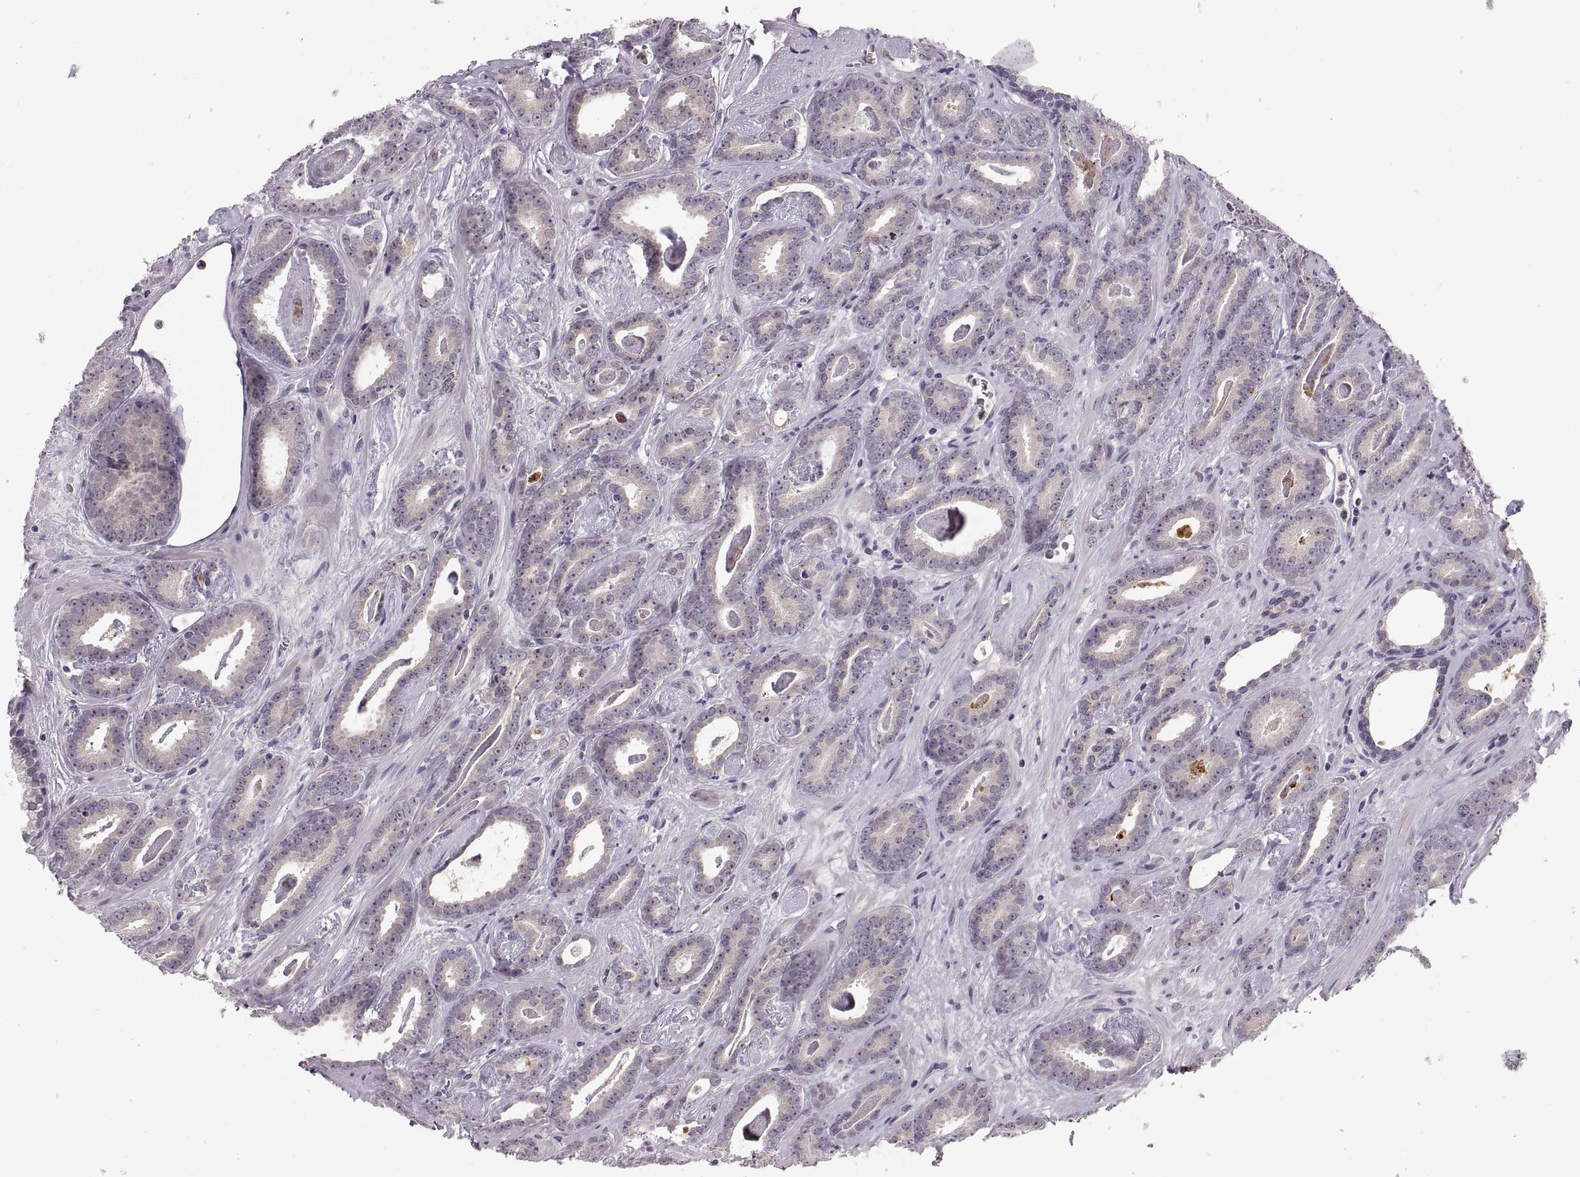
{"staining": {"intensity": "negative", "quantity": "none", "location": "none"}, "tissue": "prostate cancer", "cell_type": "Tumor cells", "image_type": "cancer", "snomed": [{"axis": "morphology", "description": "Adenocarcinoma, Medium grade"}, {"axis": "topography", "description": "Prostate and seminal vesicle, NOS"}, {"axis": "topography", "description": "Prostate"}], "caption": "DAB immunohistochemical staining of prostate cancer displays no significant positivity in tumor cells.", "gene": "ADH6", "patient": {"sex": "male", "age": 54}}